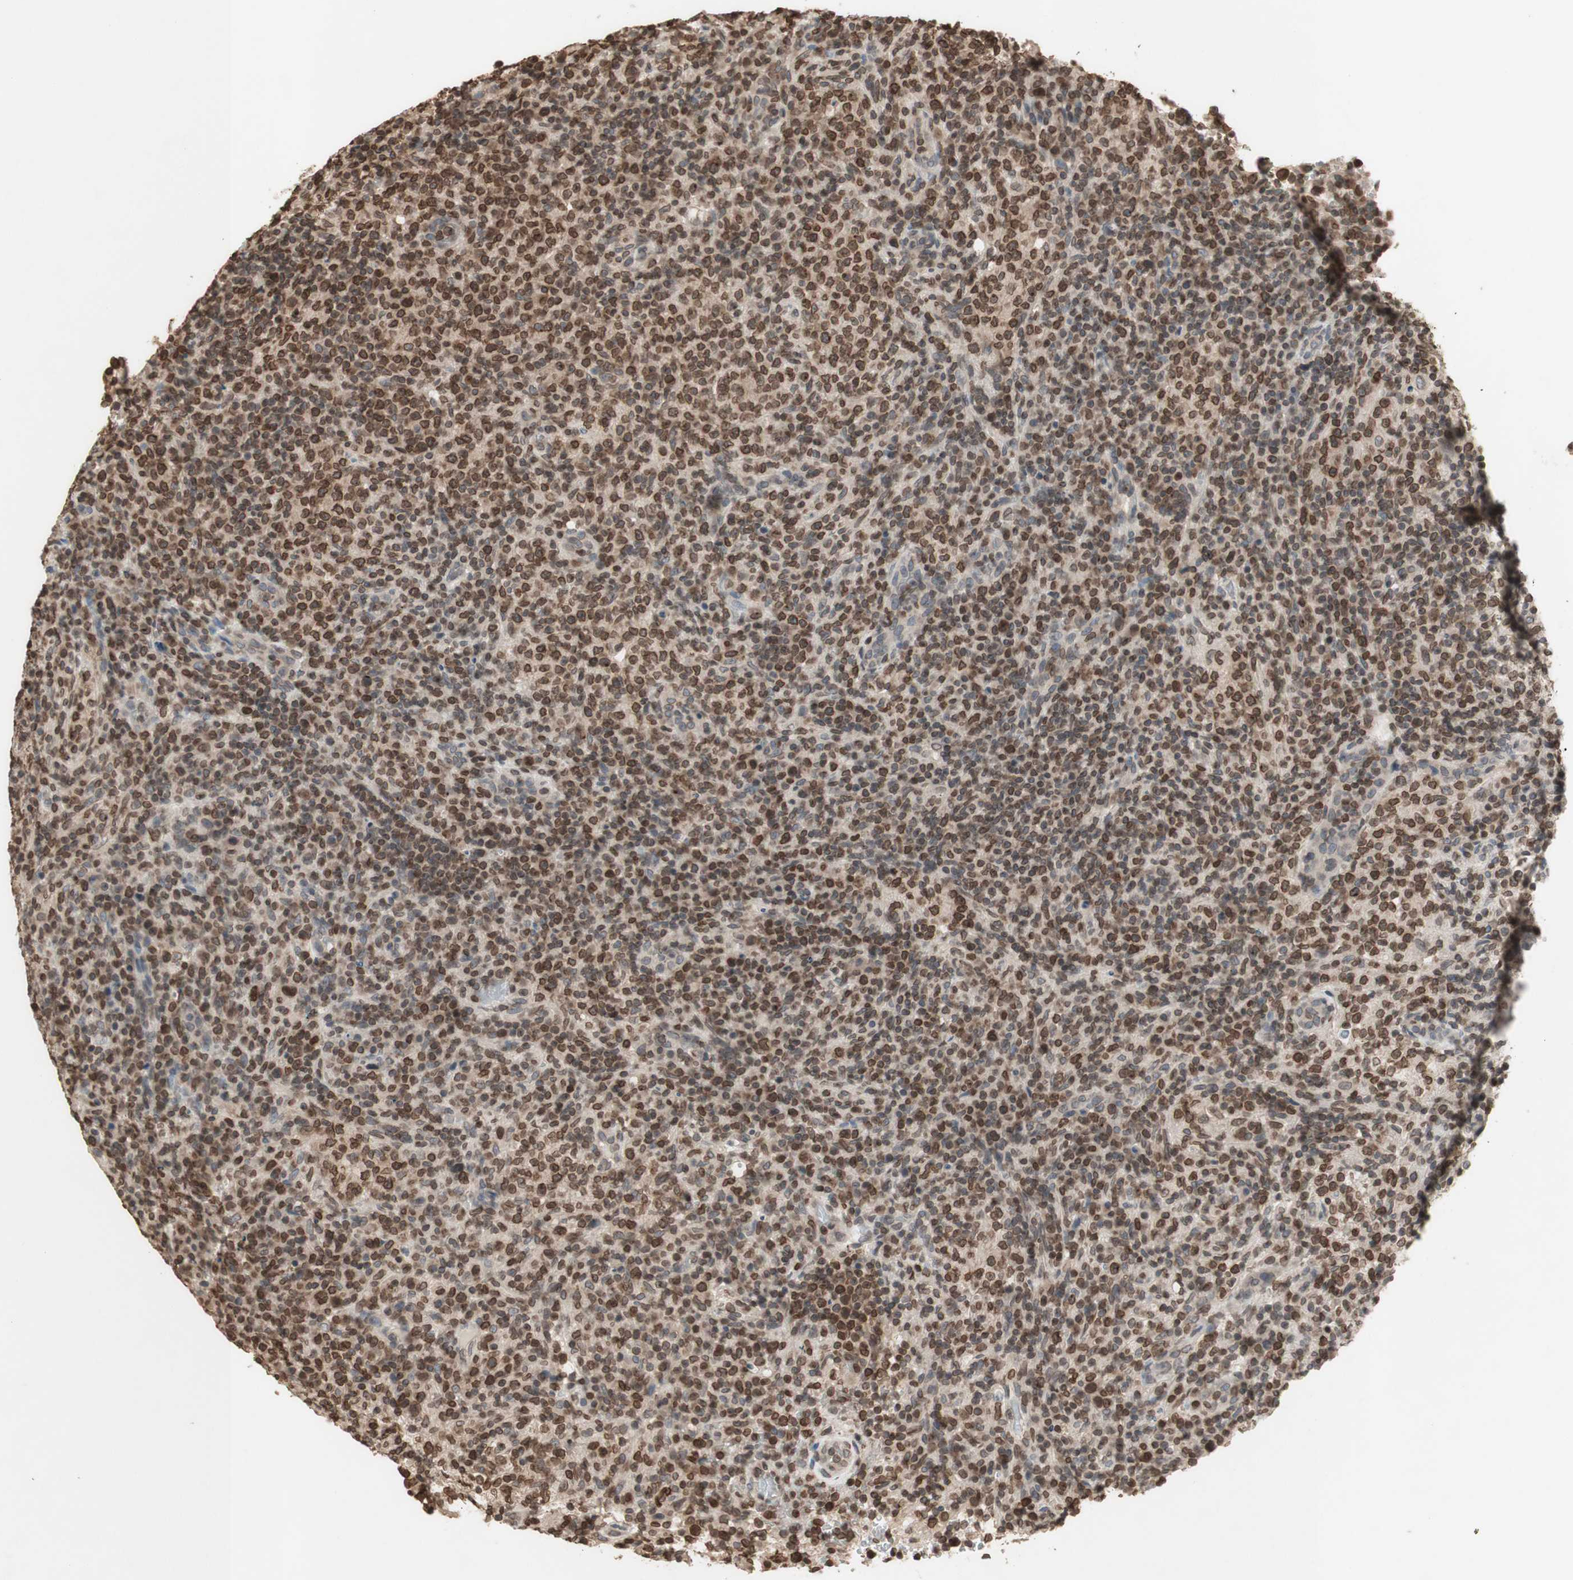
{"staining": {"intensity": "moderate", "quantity": ">75%", "location": "cytoplasmic/membranous,nuclear"}, "tissue": "lymphoma", "cell_type": "Tumor cells", "image_type": "cancer", "snomed": [{"axis": "morphology", "description": "Malignant lymphoma, non-Hodgkin's type, High grade"}, {"axis": "topography", "description": "Lymph node"}], "caption": "This image exhibits immunohistochemistry staining of high-grade malignant lymphoma, non-Hodgkin's type, with medium moderate cytoplasmic/membranous and nuclear staining in approximately >75% of tumor cells.", "gene": "TMPO", "patient": {"sex": "female", "age": 76}}